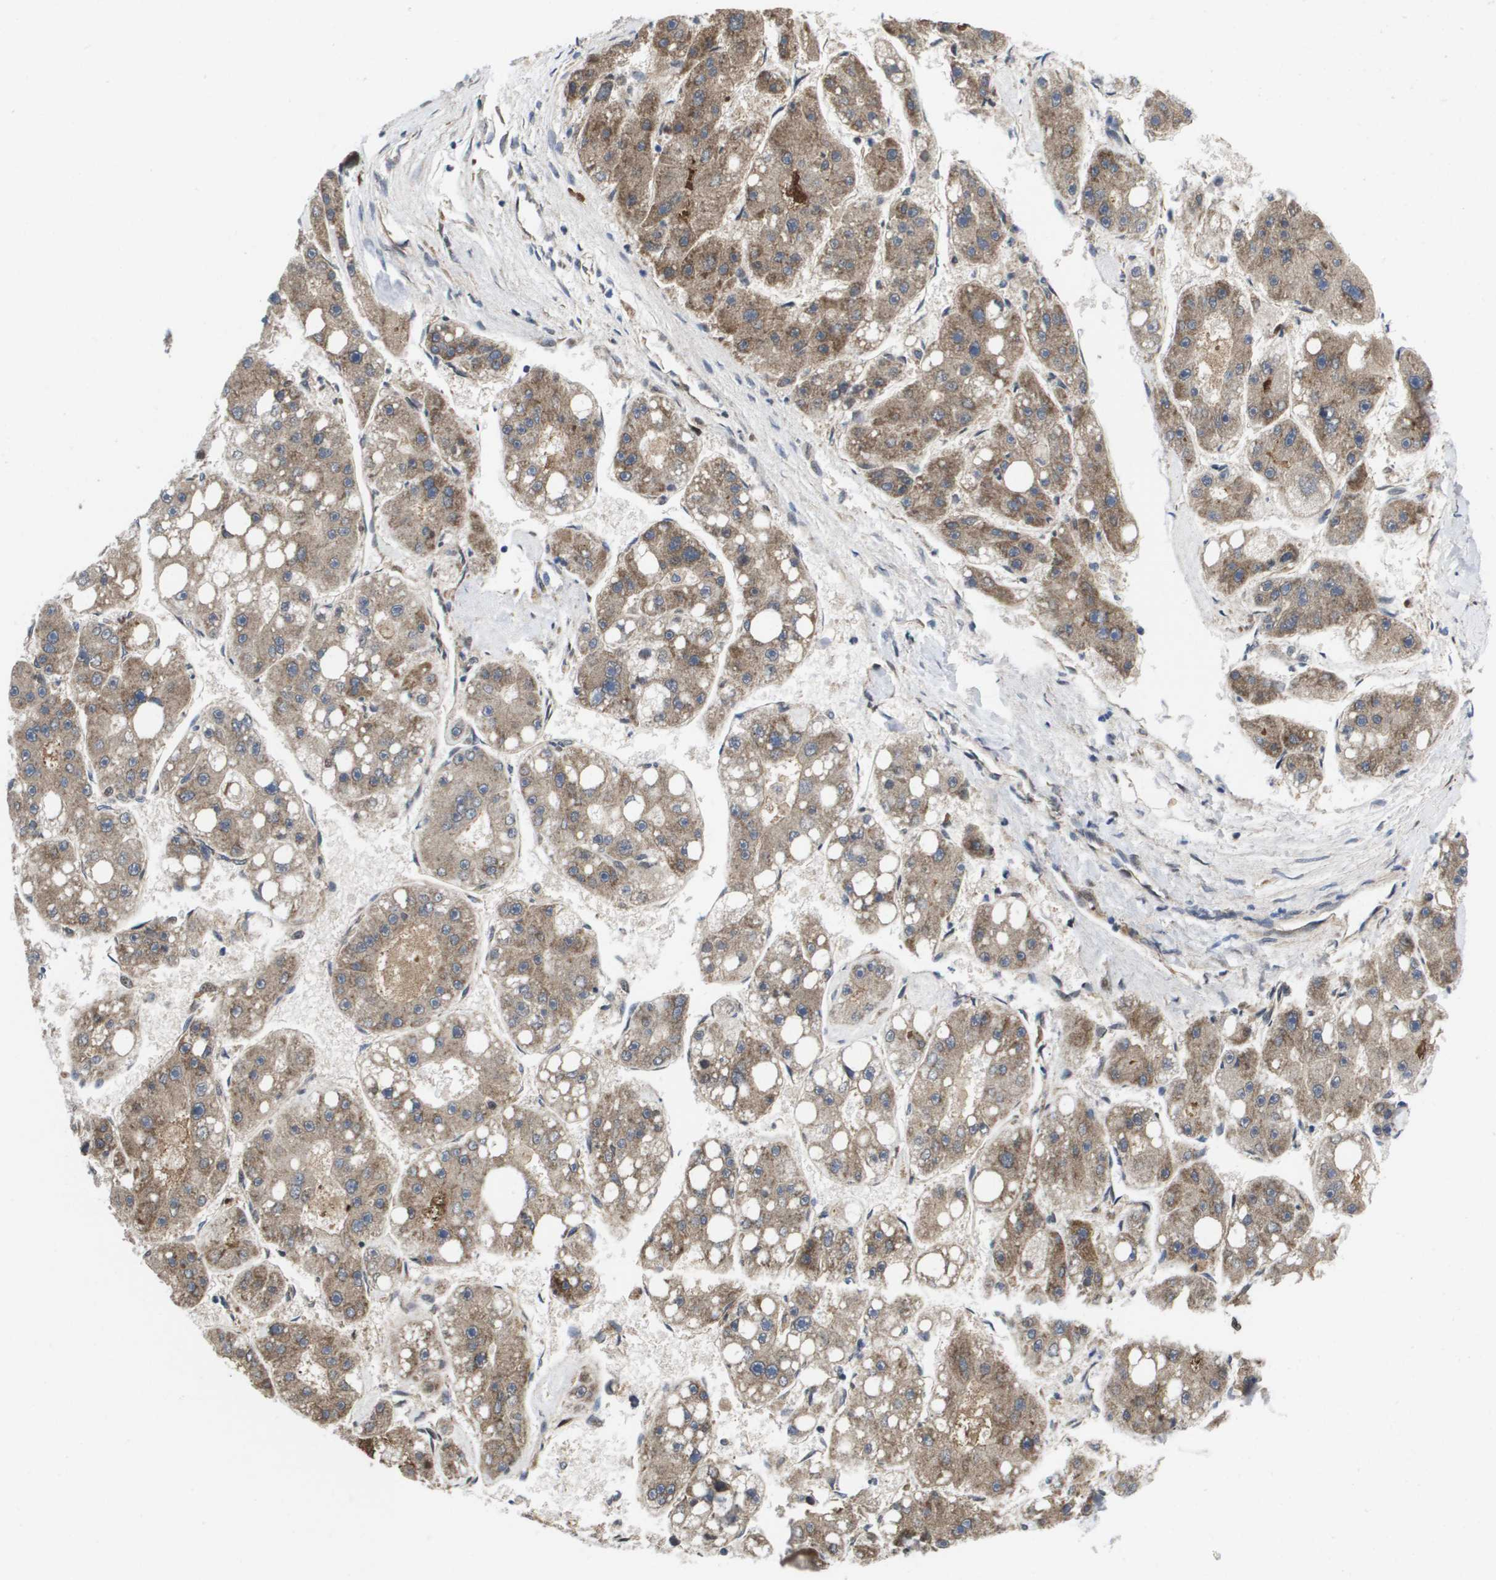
{"staining": {"intensity": "moderate", "quantity": ">75%", "location": "cytoplasmic/membranous"}, "tissue": "liver cancer", "cell_type": "Tumor cells", "image_type": "cancer", "snomed": [{"axis": "morphology", "description": "Carcinoma, Hepatocellular, NOS"}, {"axis": "topography", "description": "Liver"}], "caption": "The histopathology image shows staining of liver cancer (hepatocellular carcinoma), revealing moderate cytoplasmic/membranous protein staining (brown color) within tumor cells.", "gene": "SERPINC1", "patient": {"sex": "female", "age": 61}}